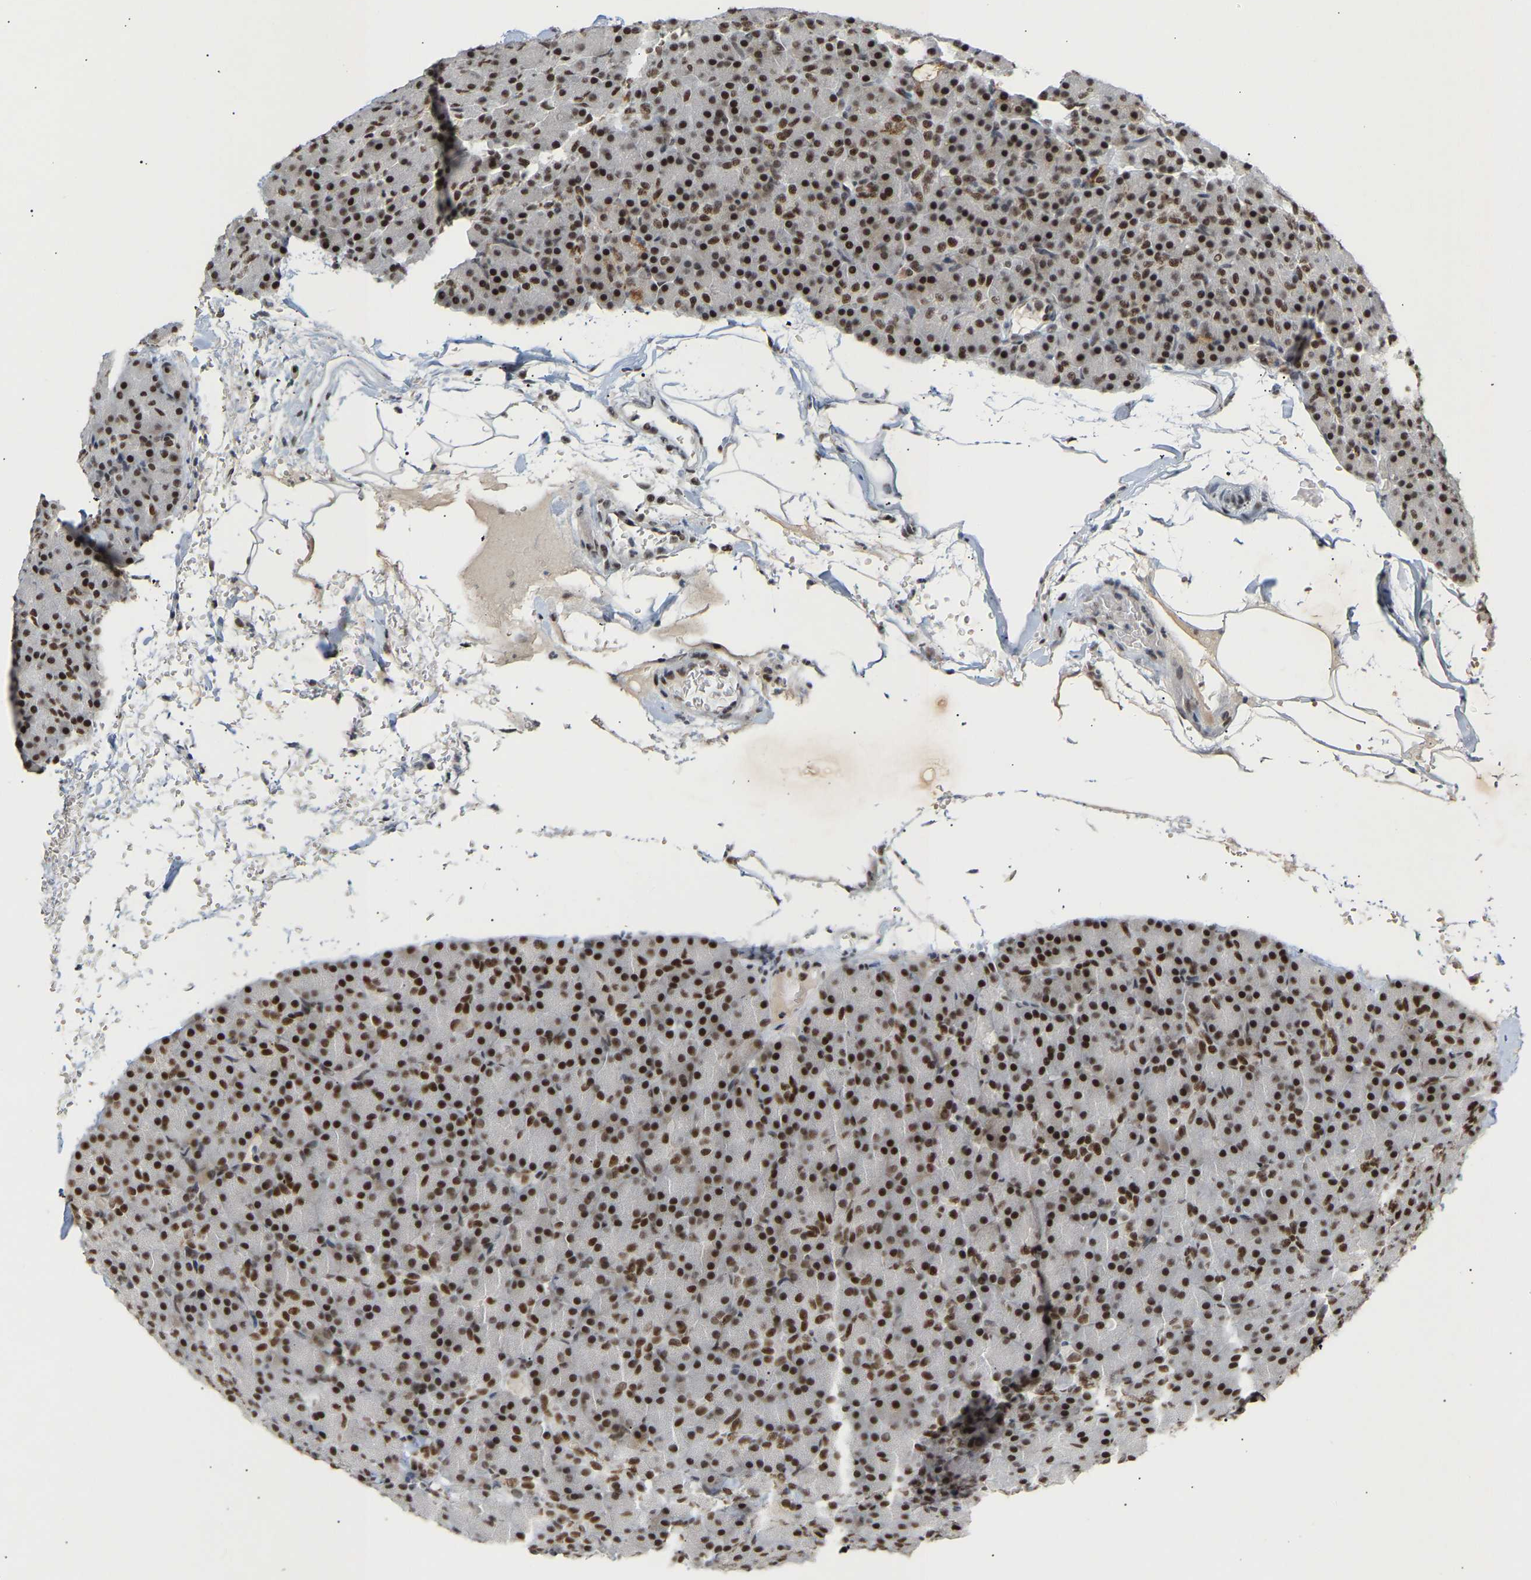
{"staining": {"intensity": "strong", "quantity": ">75%", "location": "nuclear"}, "tissue": "pancreas", "cell_type": "Exocrine glandular cells", "image_type": "normal", "snomed": [{"axis": "morphology", "description": "Normal tissue, NOS"}, {"axis": "topography", "description": "Pancreas"}], "caption": "Immunohistochemical staining of benign pancreas exhibits >75% levels of strong nuclear protein expression in approximately >75% of exocrine glandular cells. Immunohistochemistry stains the protein in brown and the nuclei are stained blue.", "gene": "NELFB", "patient": {"sex": "female", "age": 43}}